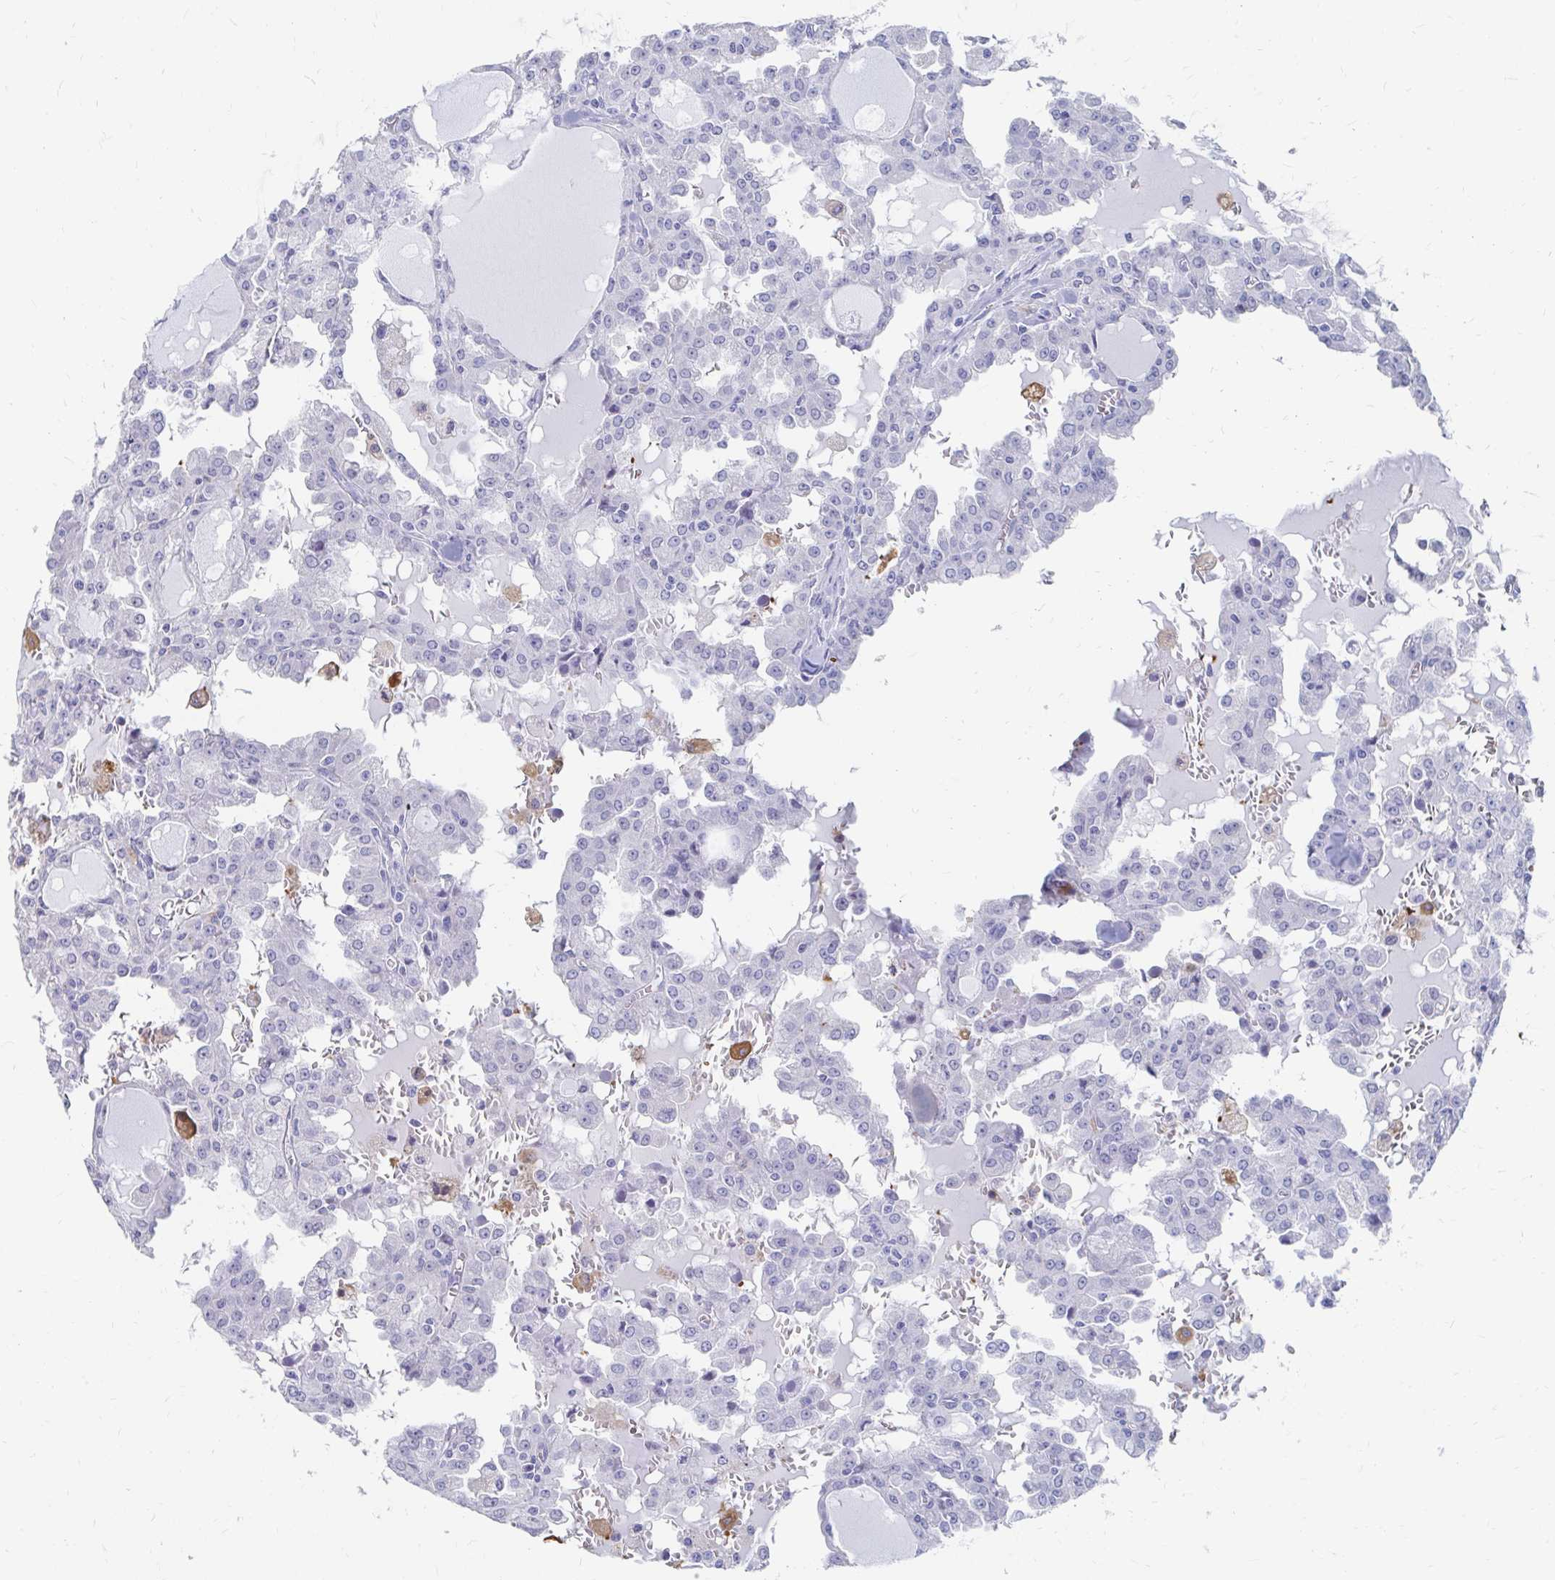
{"staining": {"intensity": "negative", "quantity": "none", "location": "none"}, "tissue": "head and neck cancer", "cell_type": "Tumor cells", "image_type": "cancer", "snomed": [{"axis": "morphology", "description": "Adenocarcinoma, NOS"}, {"axis": "topography", "description": "Head-Neck"}], "caption": "IHC of human adenocarcinoma (head and neck) reveals no staining in tumor cells.", "gene": "LAMC3", "patient": {"sex": "male", "age": 64}}